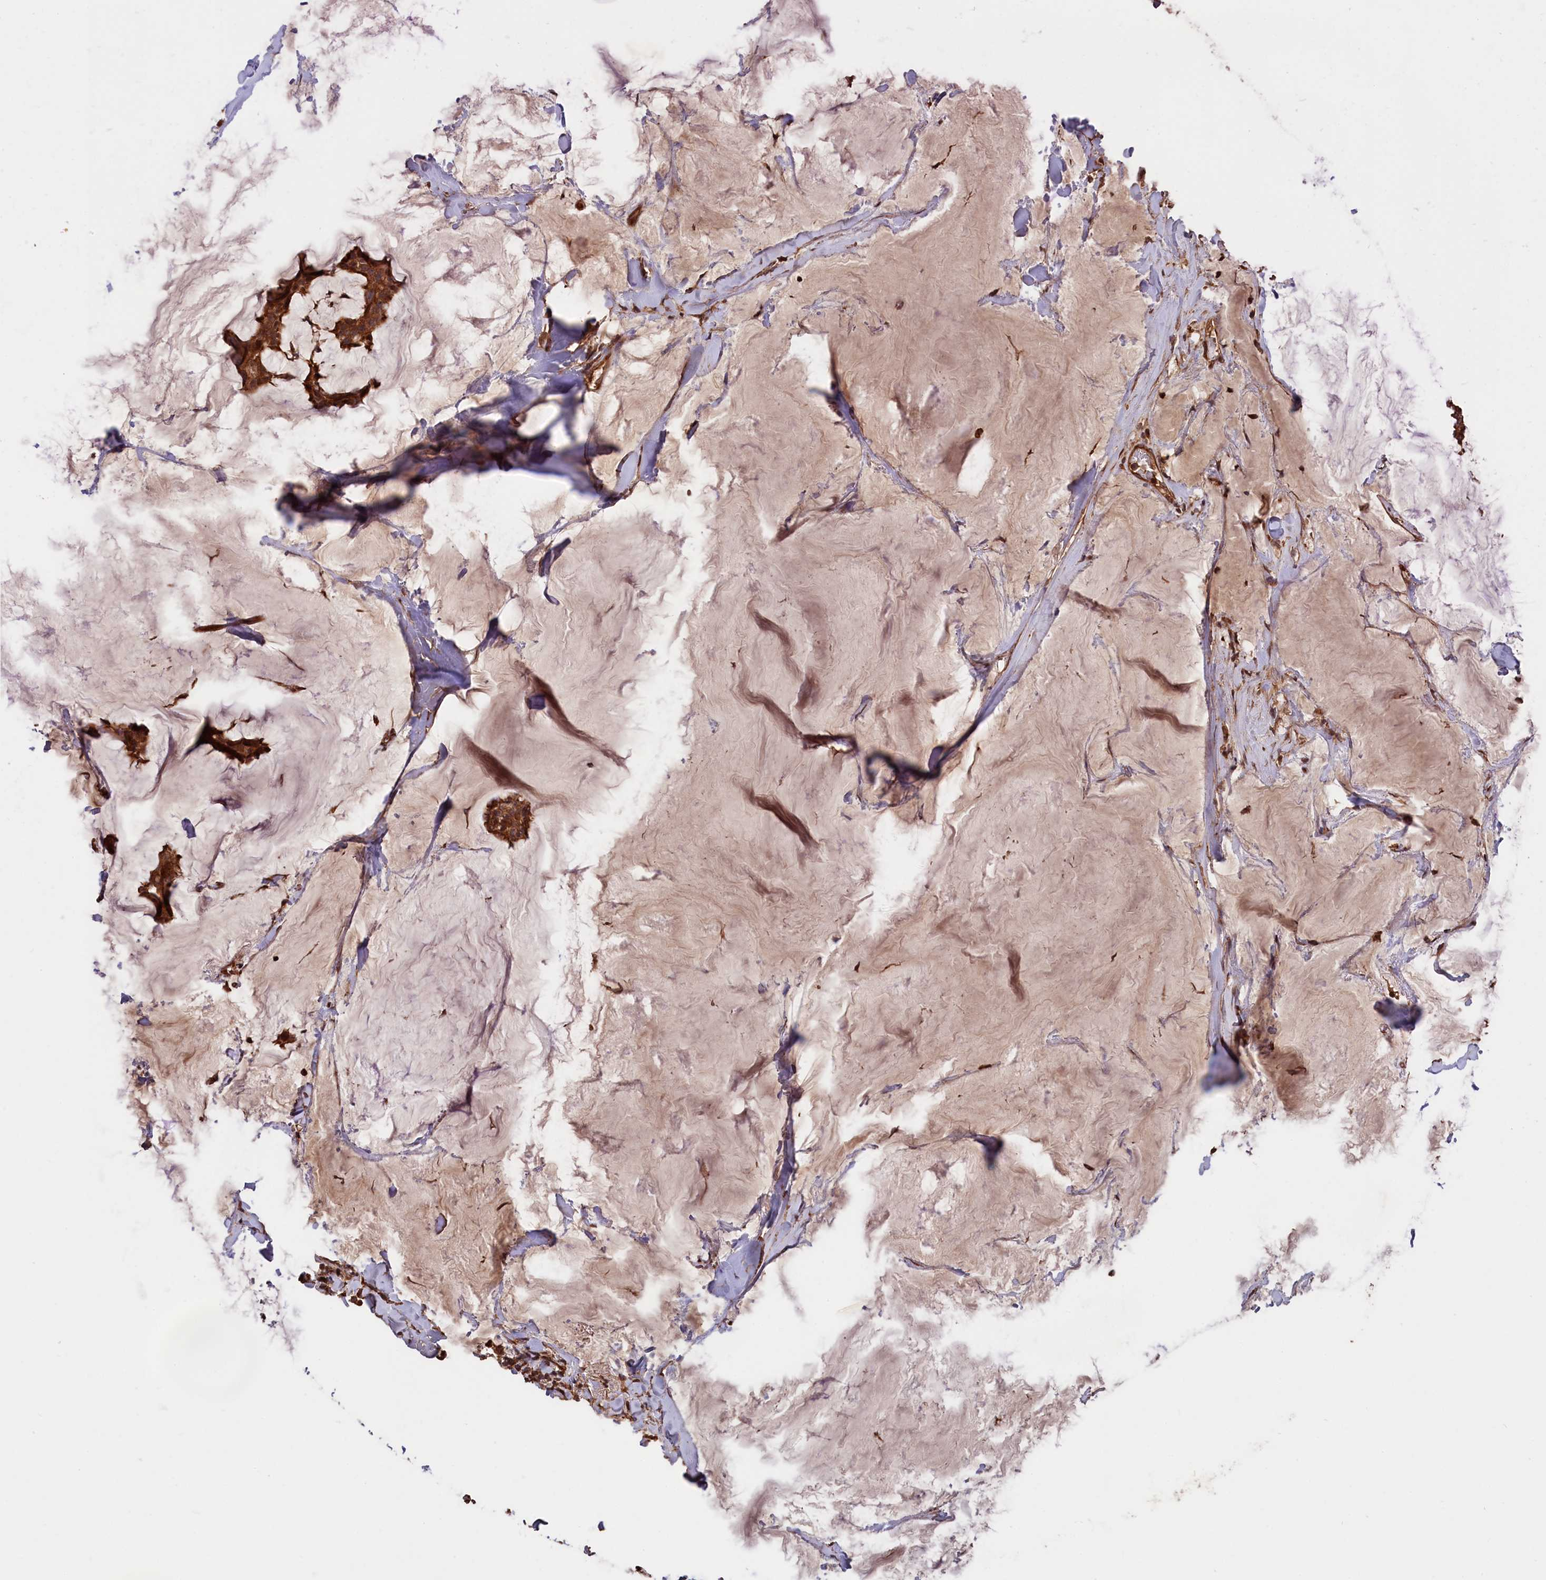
{"staining": {"intensity": "moderate", "quantity": ">75%", "location": "cytoplasmic/membranous"}, "tissue": "breast cancer", "cell_type": "Tumor cells", "image_type": "cancer", "snomed": [{"axis": "morphology", "description": "Duct carcinoma"}, {"axis": "topography", "description": "Breast"}], "caption": "Breast cancer (intraductal carcinoma) stained for a protein (brown) reveals moderate cytoplasmic/membranous positive positivity in about >75% of tumor cells.", "gene": "GREB1L", "patient": {"sex": "female", "age": 93}}